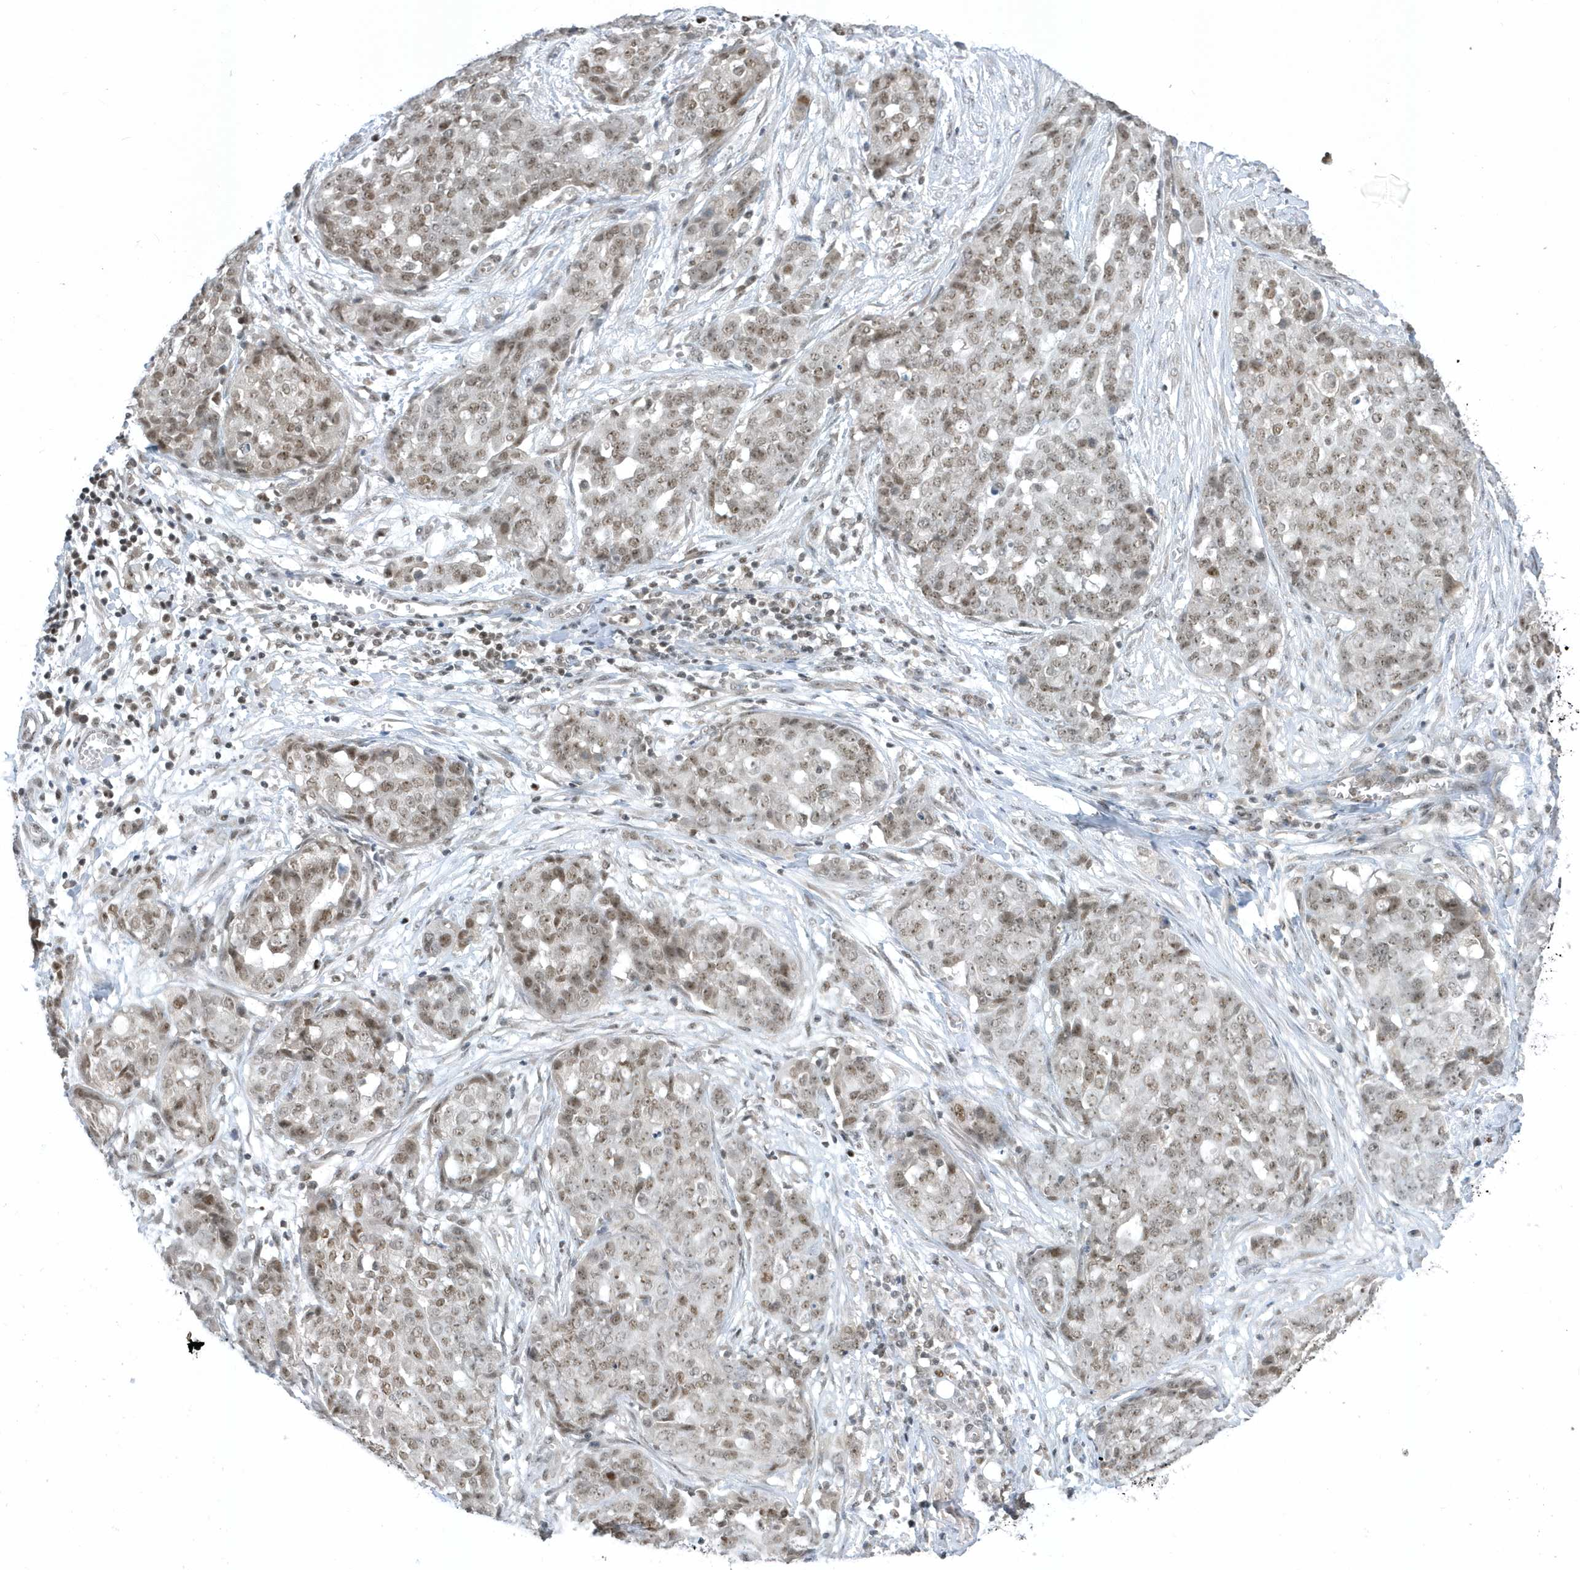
{"staining": {"intensity": "weak", "quantity": ">75%", "location": "nuclear"}, "tissue": "ovarian cancer", "cell_type": "Tumor cells", "image_type": "cancer", "snomed": [{"axis": "morphology", "description": "Cystadenocarcinoma, serous, NOS"}, {"axis": "topography", "description": "Soft tissue"}, {"axis": "topography", "description": "Ovary"}], "caption": "DAB immunohistochemical staining of ovarian cancer (serous cystadenocarcinoma) shows weak nuclear protein expression in approximately >75% of tumor cells.", "gene": "ZNF740", "patient": {"sex": "female", "age": 57}}